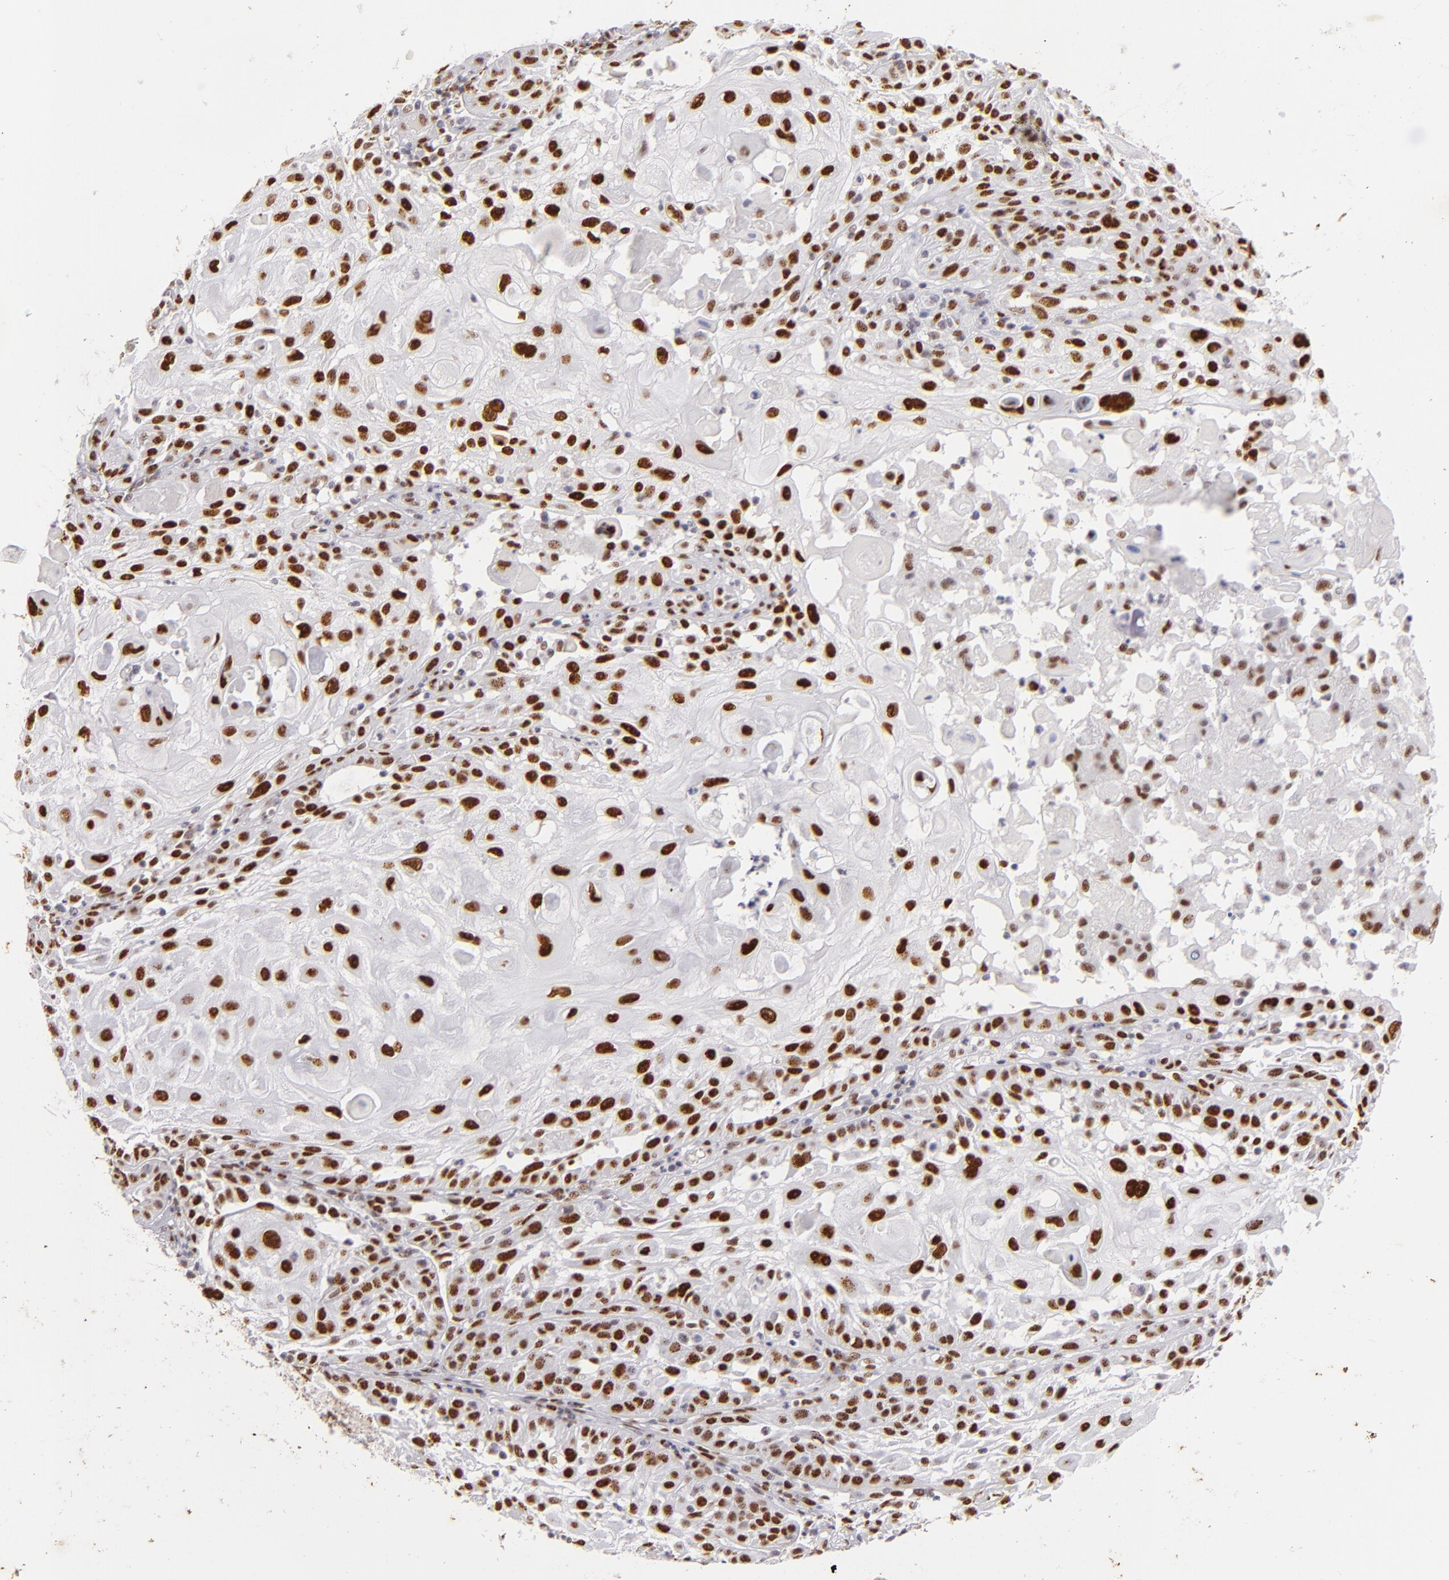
{"staining": {"intensity": "strong", "quantity": ">75%", "location": "nuclear"}, "tissue": "skin cancer", "cell_type": "Tumor cells", "image_type": "cancer", "snomed": [{"axis": "morphology", "description": "Squamous cell carcinoma, NOS"}, {"axis": "topography", "description": "Skin"}], "caption": "This image shows skin cancer (squamous cell carcinoma) stained with immunohistochemistry (IHC) to label a protein in brown. The nuclear of tumor cells show strong positivity for the protein. Nuclei are counter-stained blue.", "gene": "TOP3A", "patient": {"sex": "female", "age": 89}}